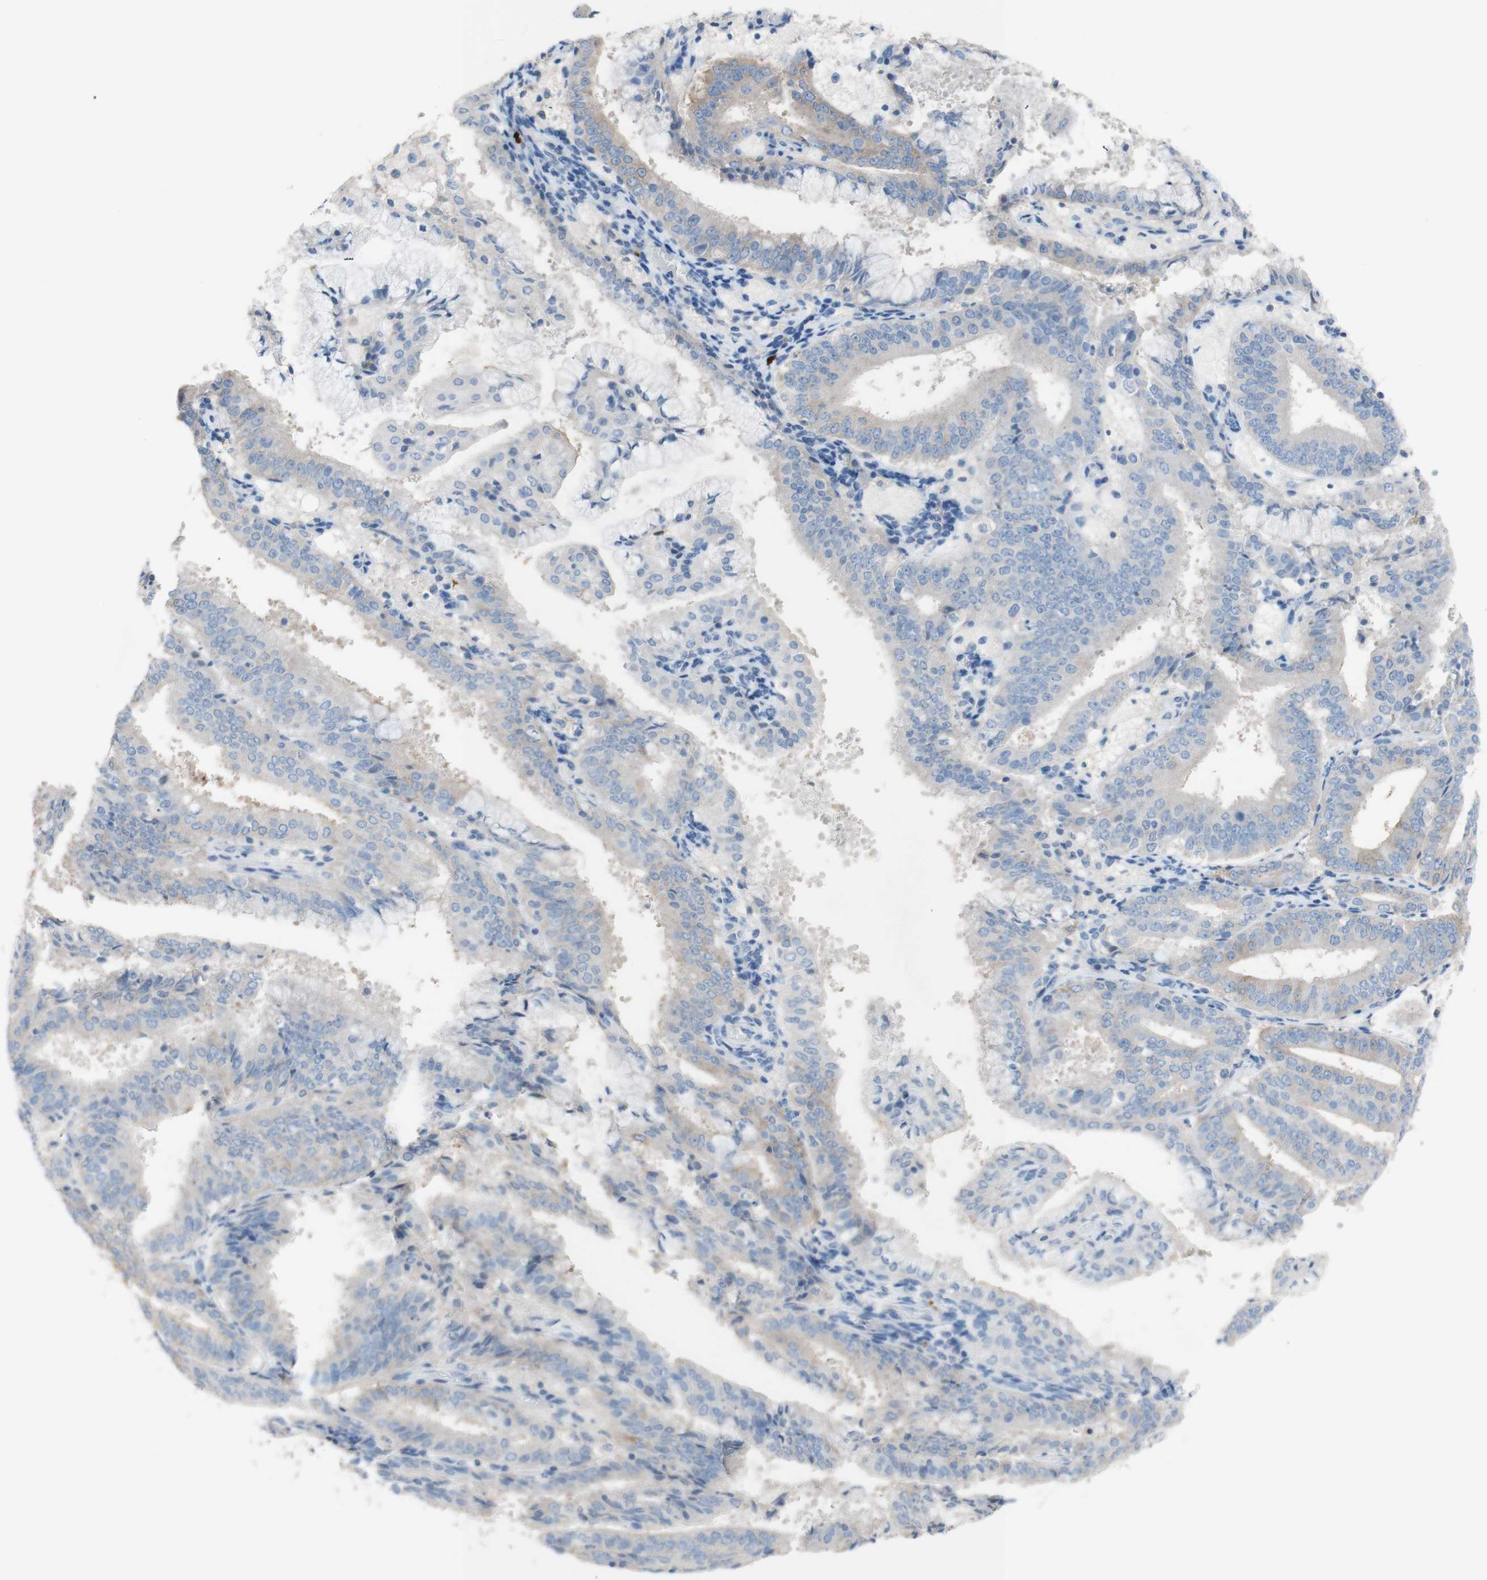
{"staining": {"intensity": "weak", "quantity": ">75%", "location": "cytoplasmic/membranous"}, "tissue": "endometrial cancer", "cell_type": "Tumor cells", "image_type": "cancer", "snomed": [{"axis": "morphology", "description": "Adenocarcinoma, NOS"}, {"axis": "topography", "description": "Endometrium"}], "caption": "Protein staining exhibits weak cytoplasmic/membranous expression in approximately >75% of tumor cells in endometrial adenocarcinoma. Immunohistochemistry stains the protein of interest in brown and the nuclei are stained blue.", "gene": "PACSIN1", "patient": {"sex": "female", "age": 63}}